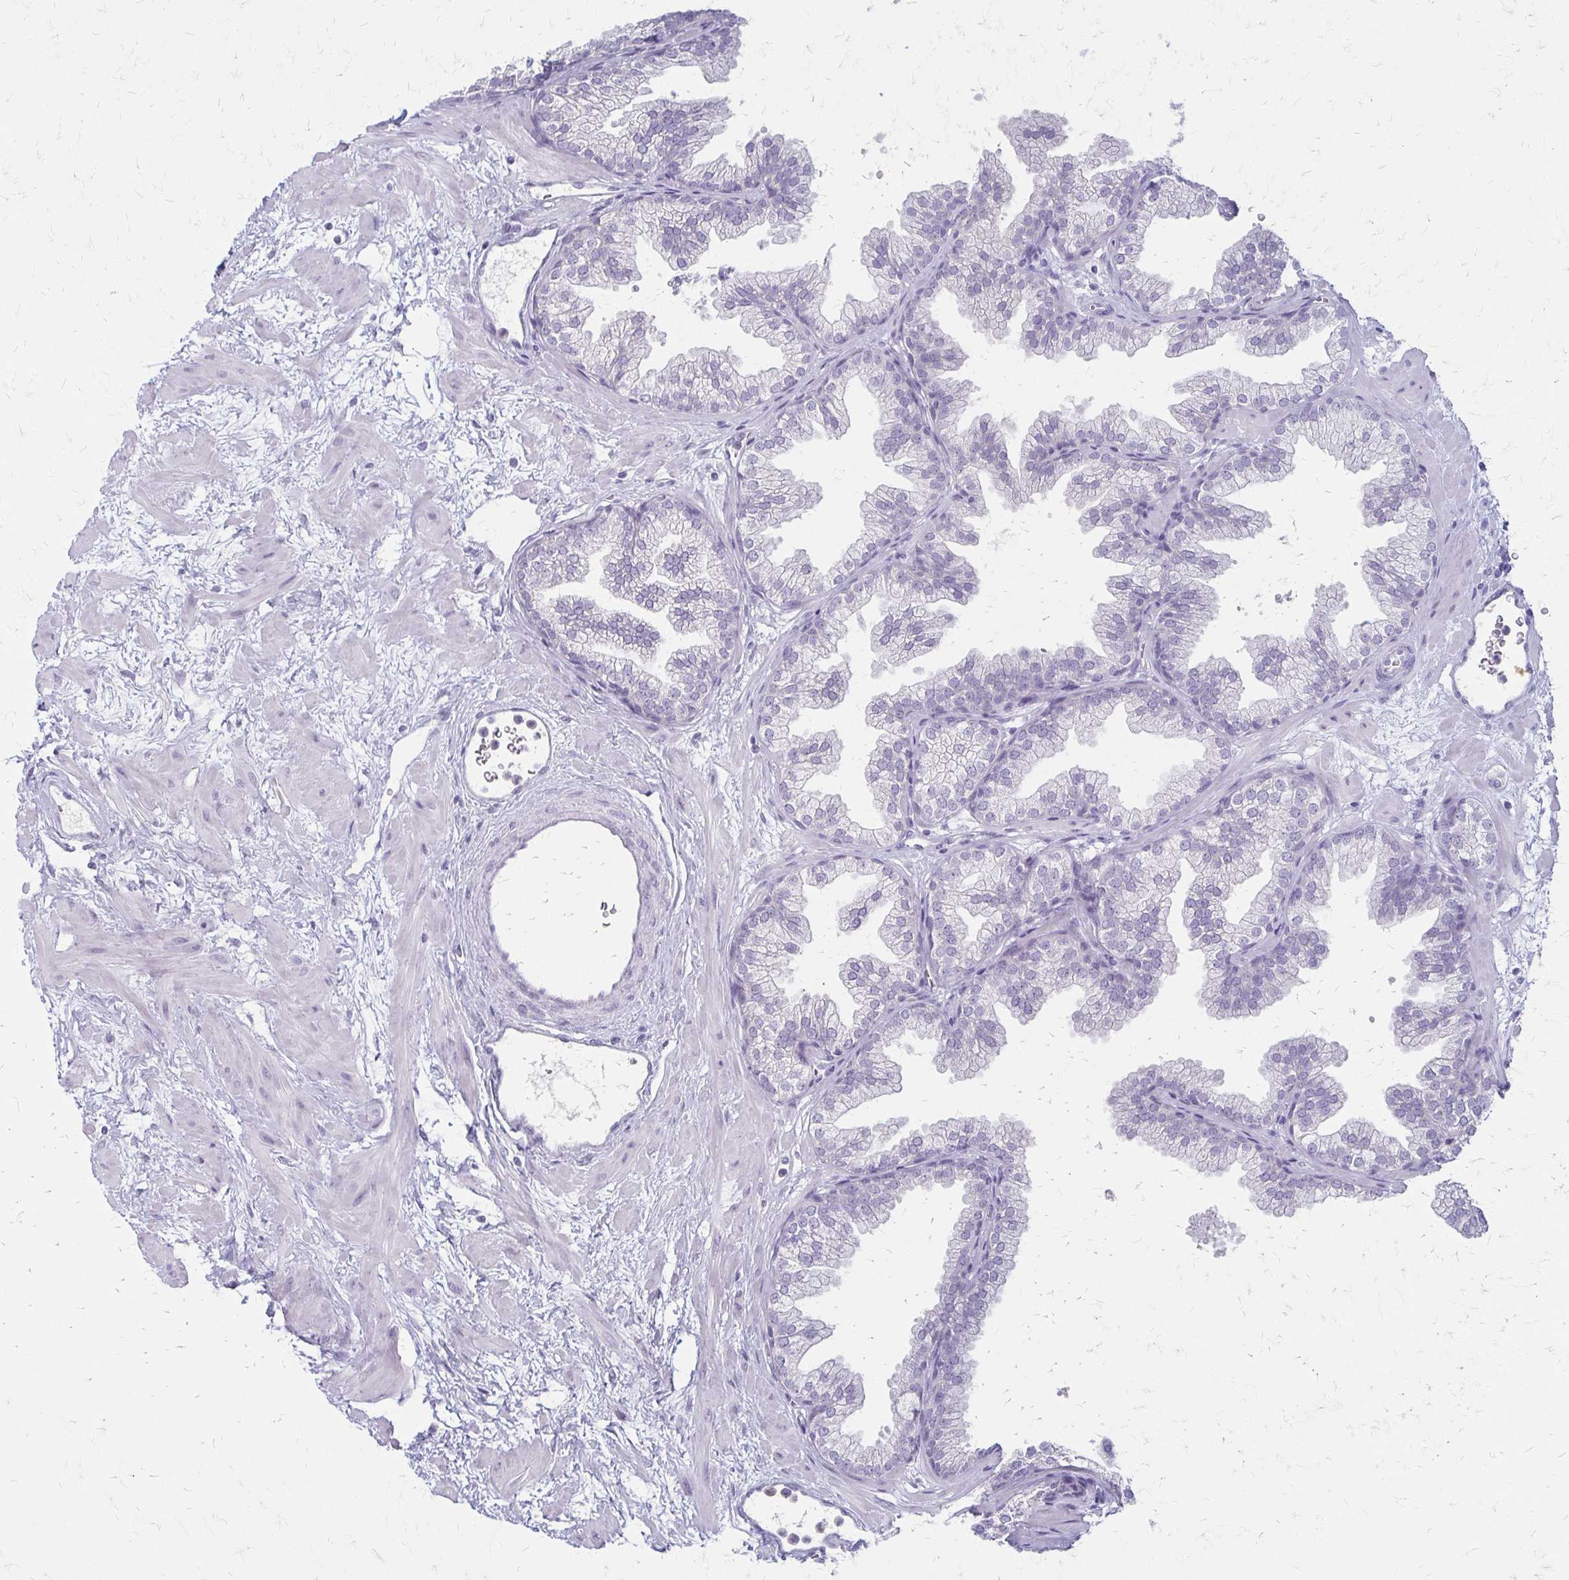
{"staining": {"intensity": "negative", "quantity": "none", "location": "none"}, "tissue": "prostate", "cell_type": "Glandular cells", "image_type": "normal", "snomed": [{"axis": "morphology", "description": "Normal tissue, NOS"}, {"axis": "topography", "description": "Prostate"}], "caption": "High magnification brightfield microscopy of benign prostate stained with DAB (brown) and counterstained with hematoxylin (blue): glandular cells show no significant staining. (DAB (3,3'-diaminobenzidine) IHC, high magnification).", "gene": "ACP5", "patient": {"sex": "male", "age": 37}}